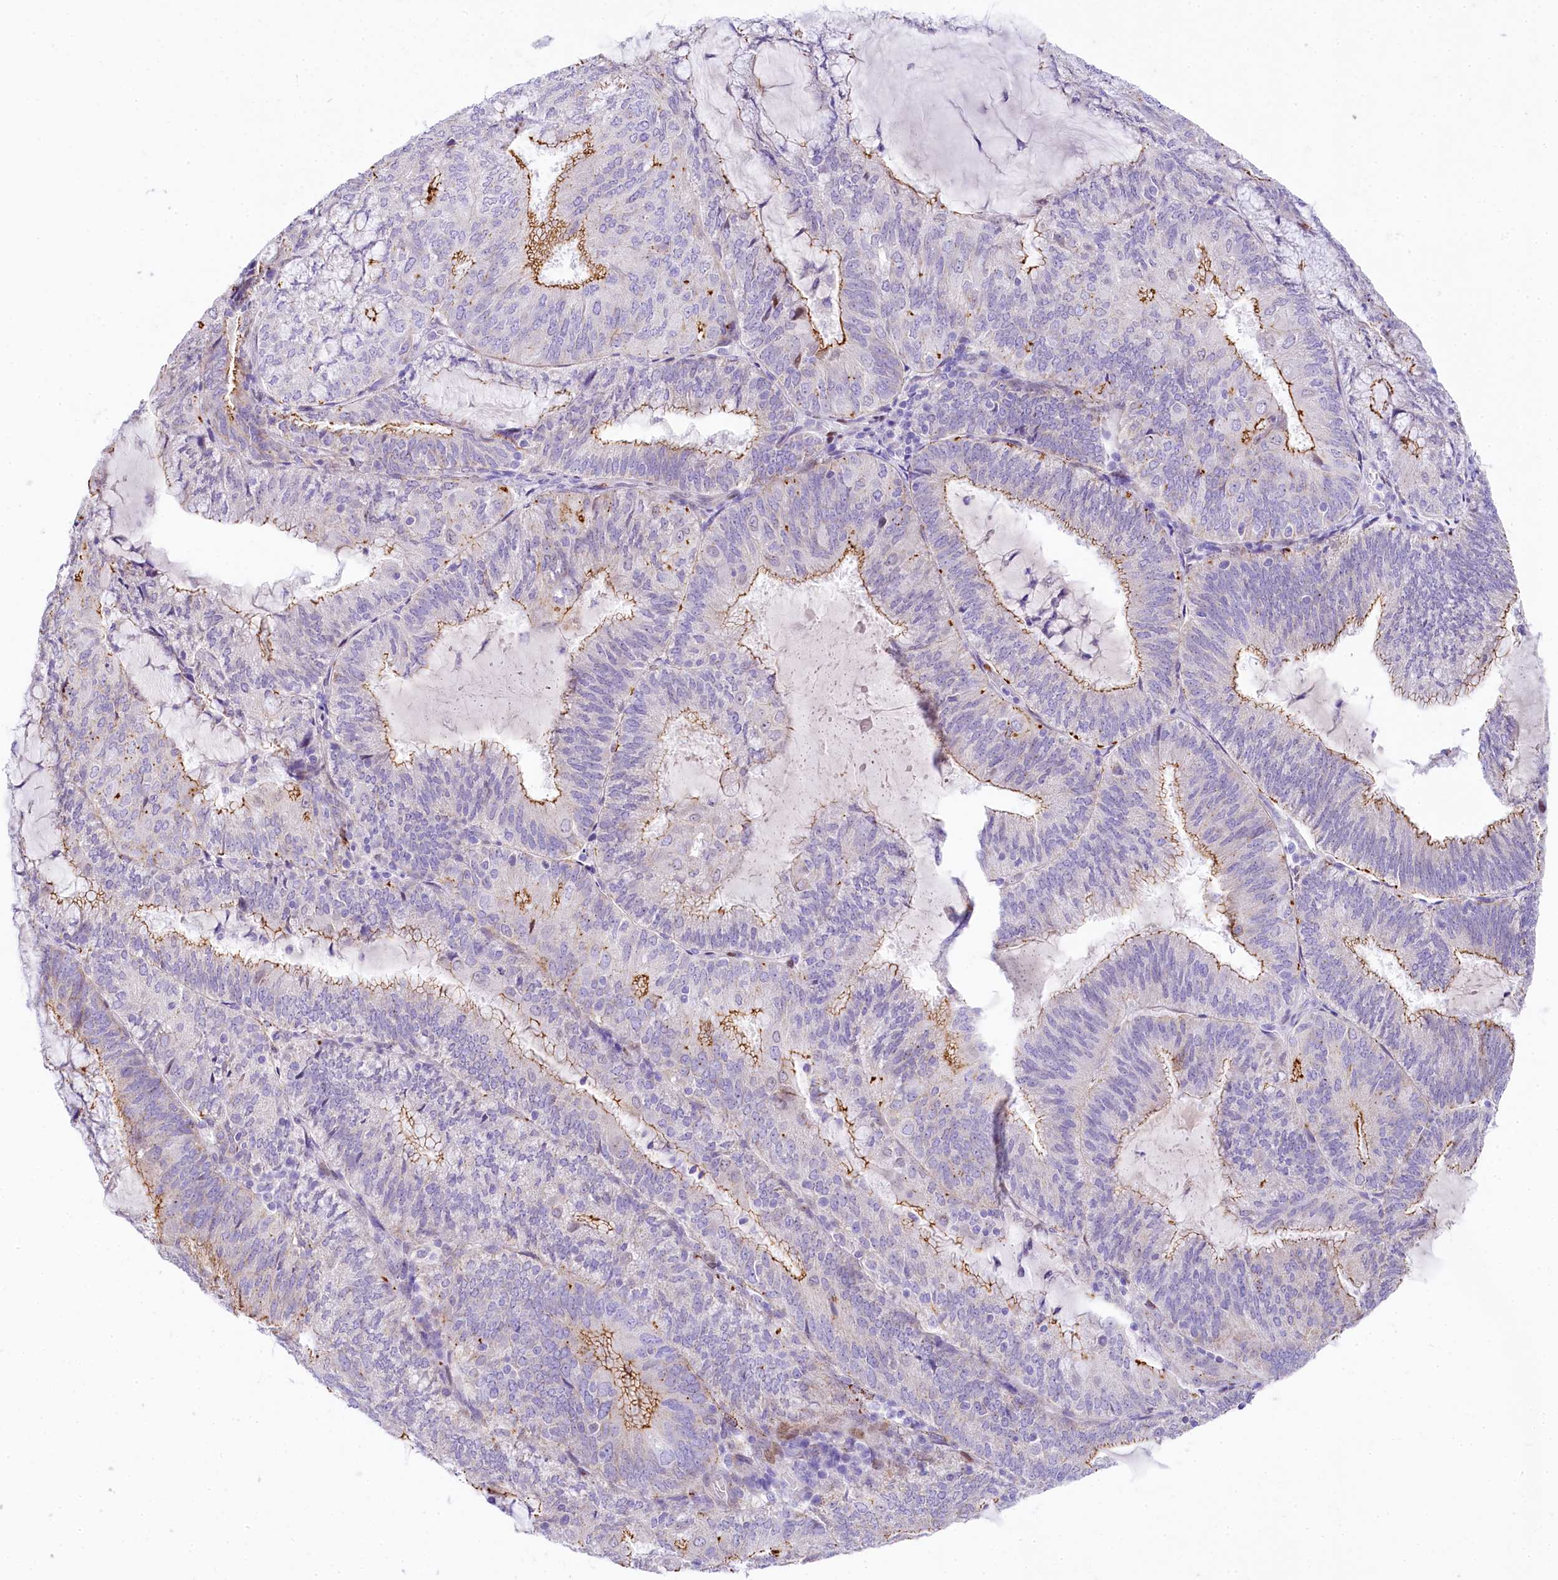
{"staining": {"intensity": "moderate", "quantity": "25%-75%", "location": "cytoplasmic/membranous"}, "tissue": "endometrial cancer", "cell_type": "Tumor cells", "image_type": "cancer", "snomed": [{"axis": "morphology", "description": "Adenocarcinoma, NOS"}, {"axis": "topography", "description": "Endometrium"}], "caption": "Human endometrial adenocarcinoma stained with a brown dye displays moderate cytoplasmic/membranous positive expression in approximately 25%-75% of tumor cells.", "gene": "PPIP5K2", "patient": {"sex": "female", "age": 81}}